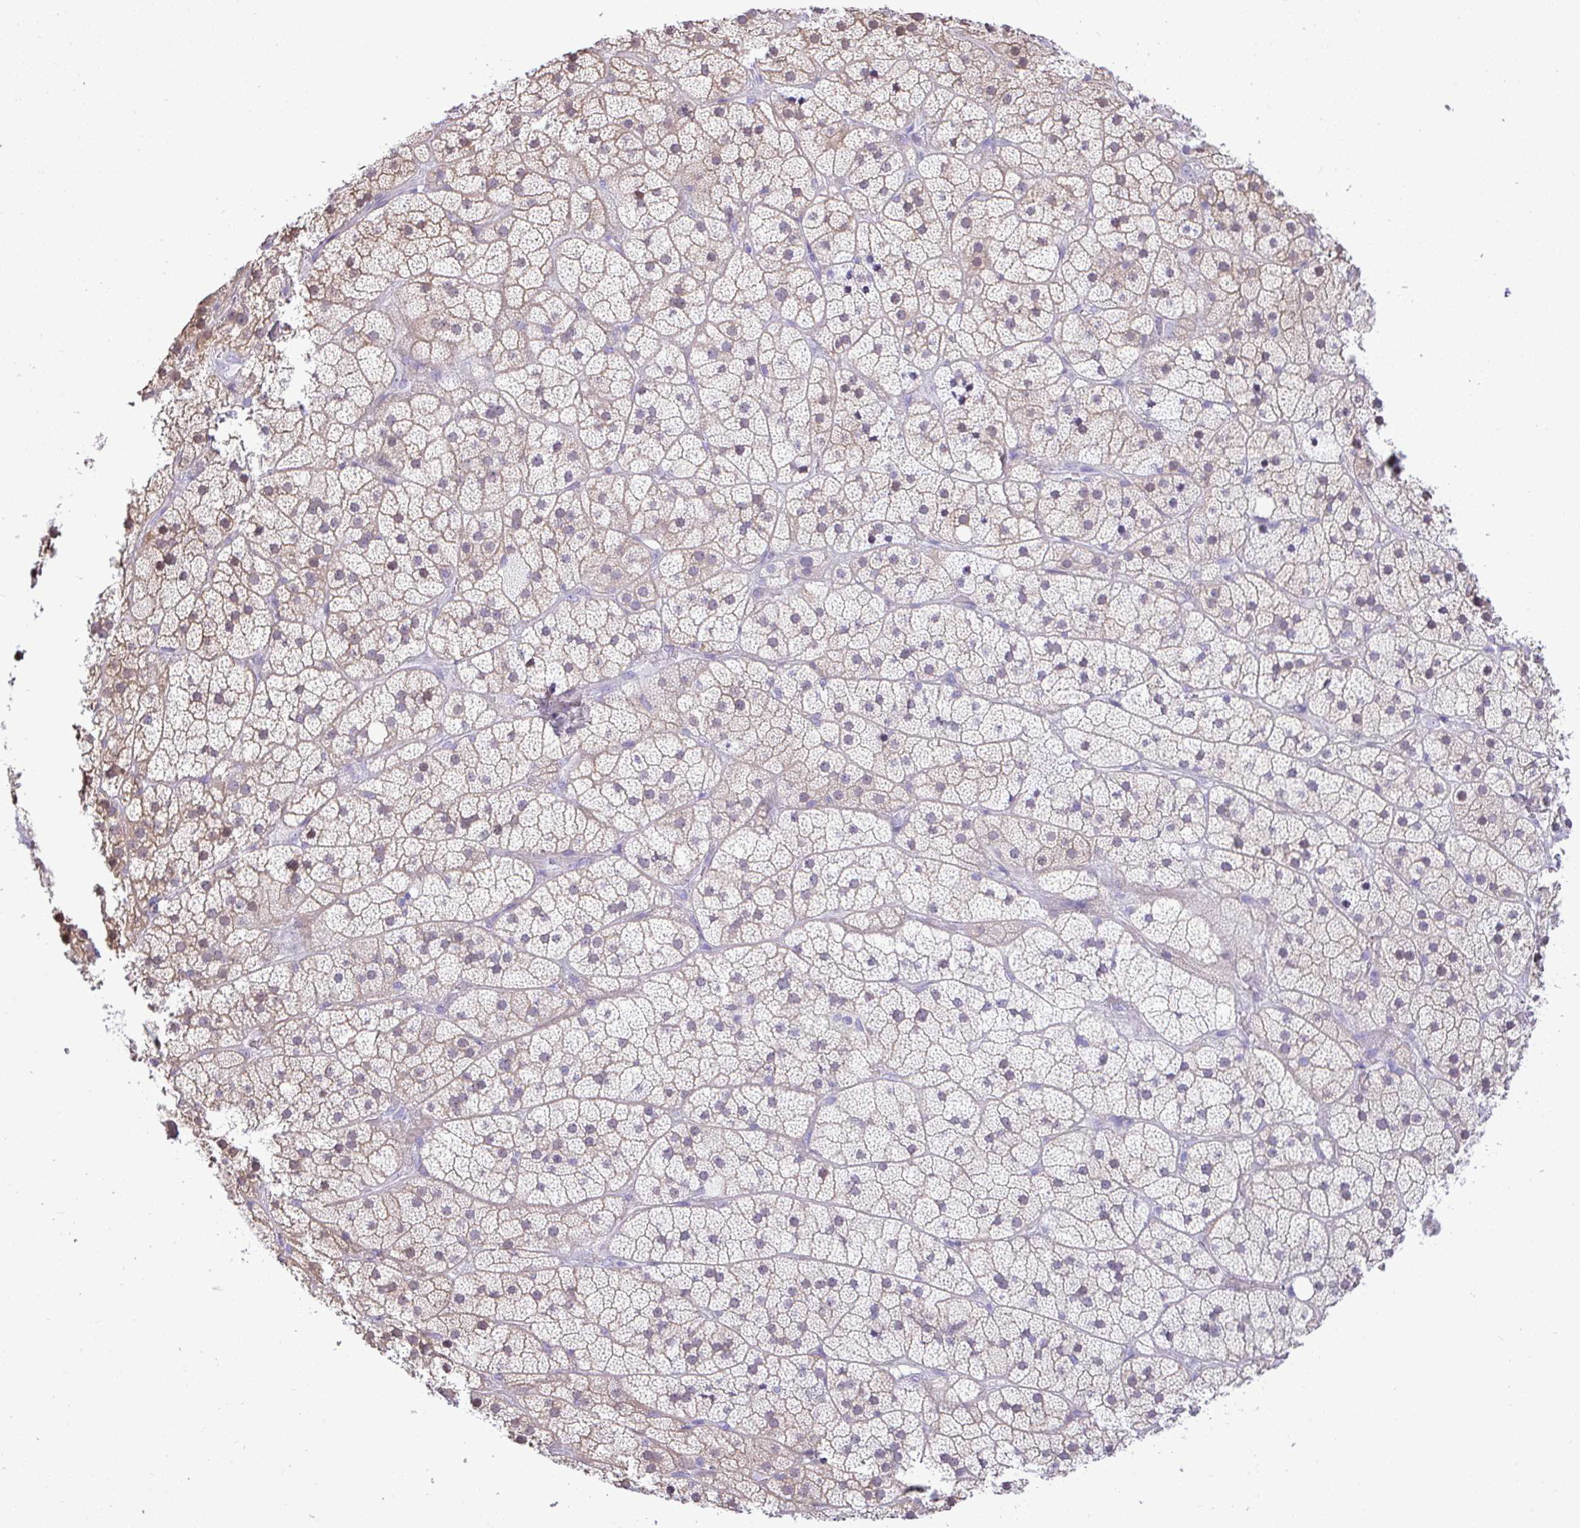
{"staining": {"intensity": "weak", "quantity": "<25%", "location": "cytoplasmic/membranous,nuclear"}, "tissue": "adrenal gland", "cell_type": "Glandular cells", "image_type": "normal", "snomed": [{"axis": "morphology", "description": "Normal tissue, NOS"}, {"axis": "topography", "description": "Adrenal gland"}], "caption": "The micrograph exhibits no significant staining in glandular cells of adrenal gland.", "gene": "ZNF485", "patient": {"sex": "male", "age": 57}}